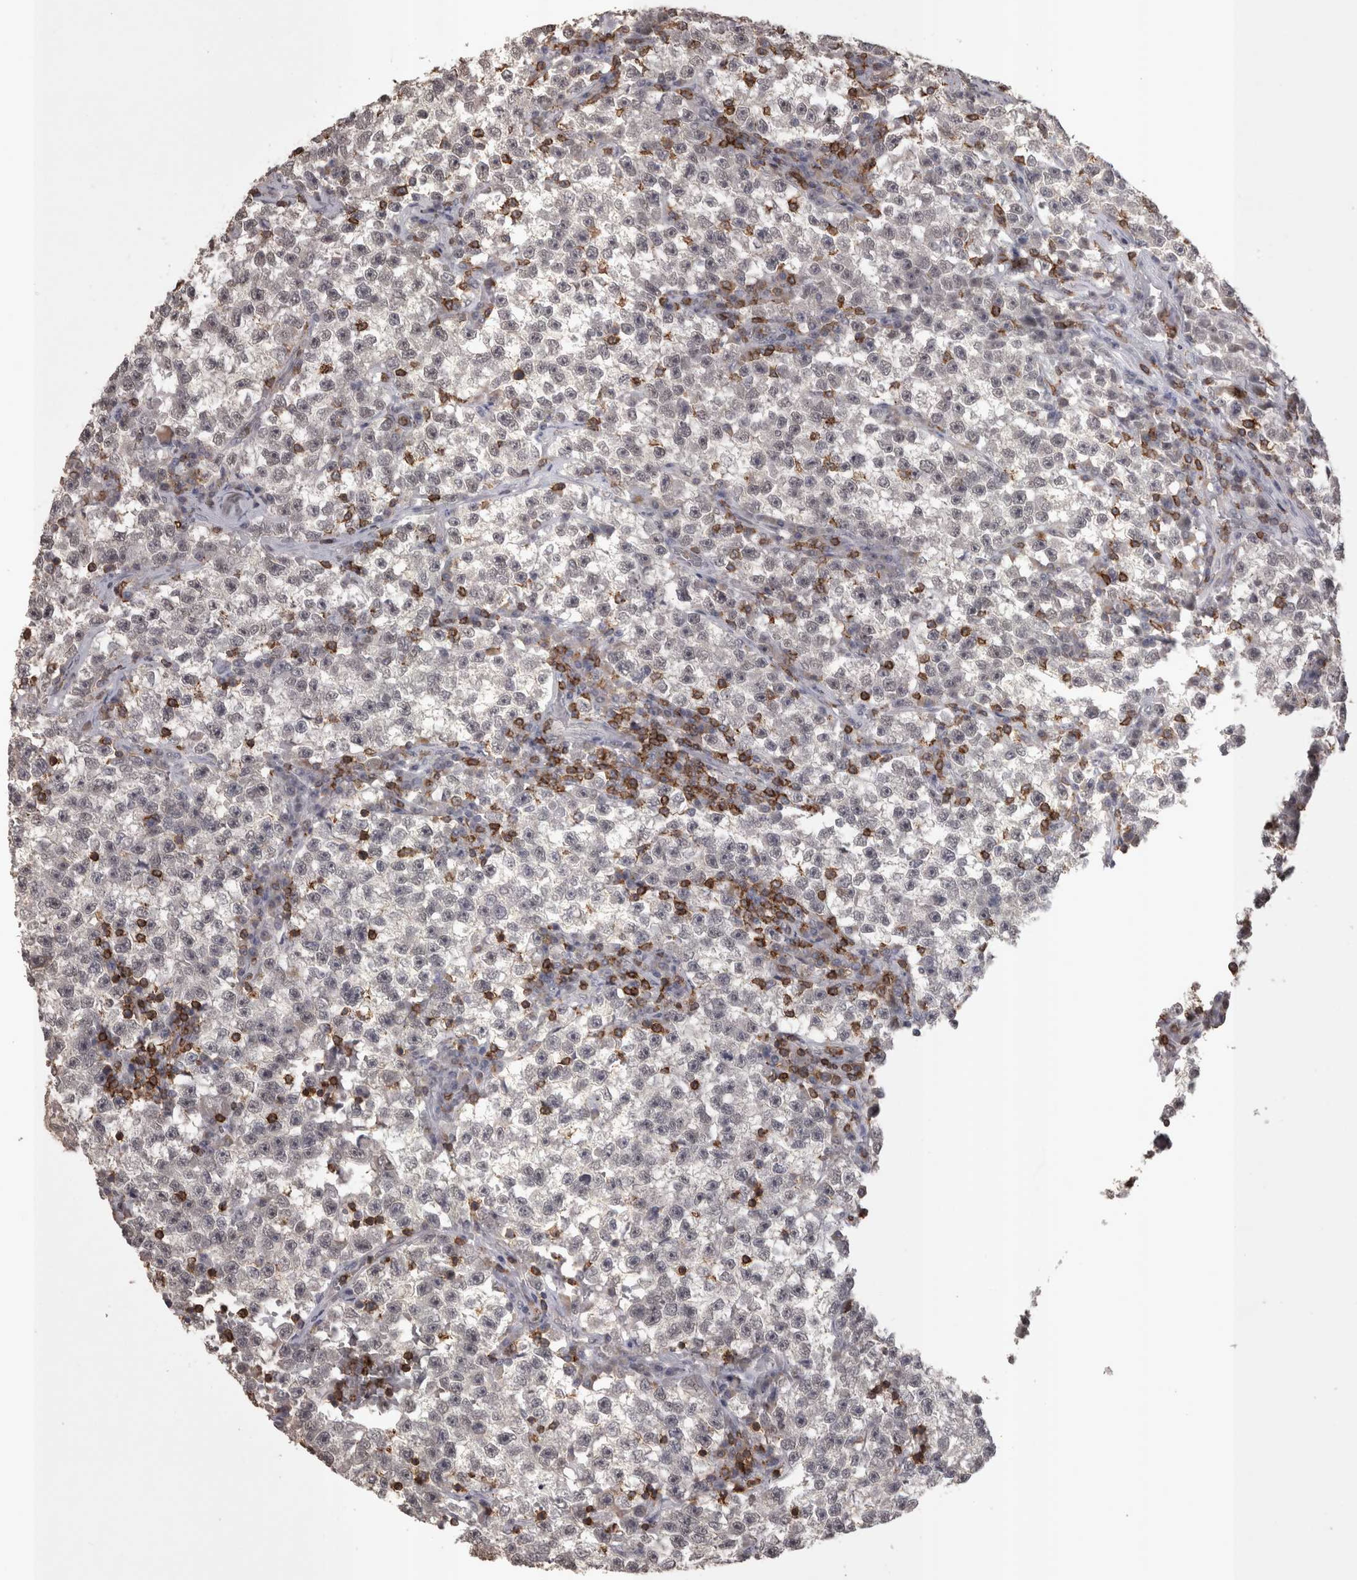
{"staining": {"intensity": "weak", "quantity": "<25%", "location": "nuclear"}, "tissue": "testis cancer", "cell_type": "Tumor cells", "image_type": "cancer", "snomed": [{"axis": "morphology", "description": "Seminoma, NOS"}, {"axis": "topography", "description": "Testis"}], "caption": "Testis seminoma stained for a protein using IHC exhibits no positivity tumor cells.", "gene": "SKAP1", "patient": {"sex": "male", "age": 22}}